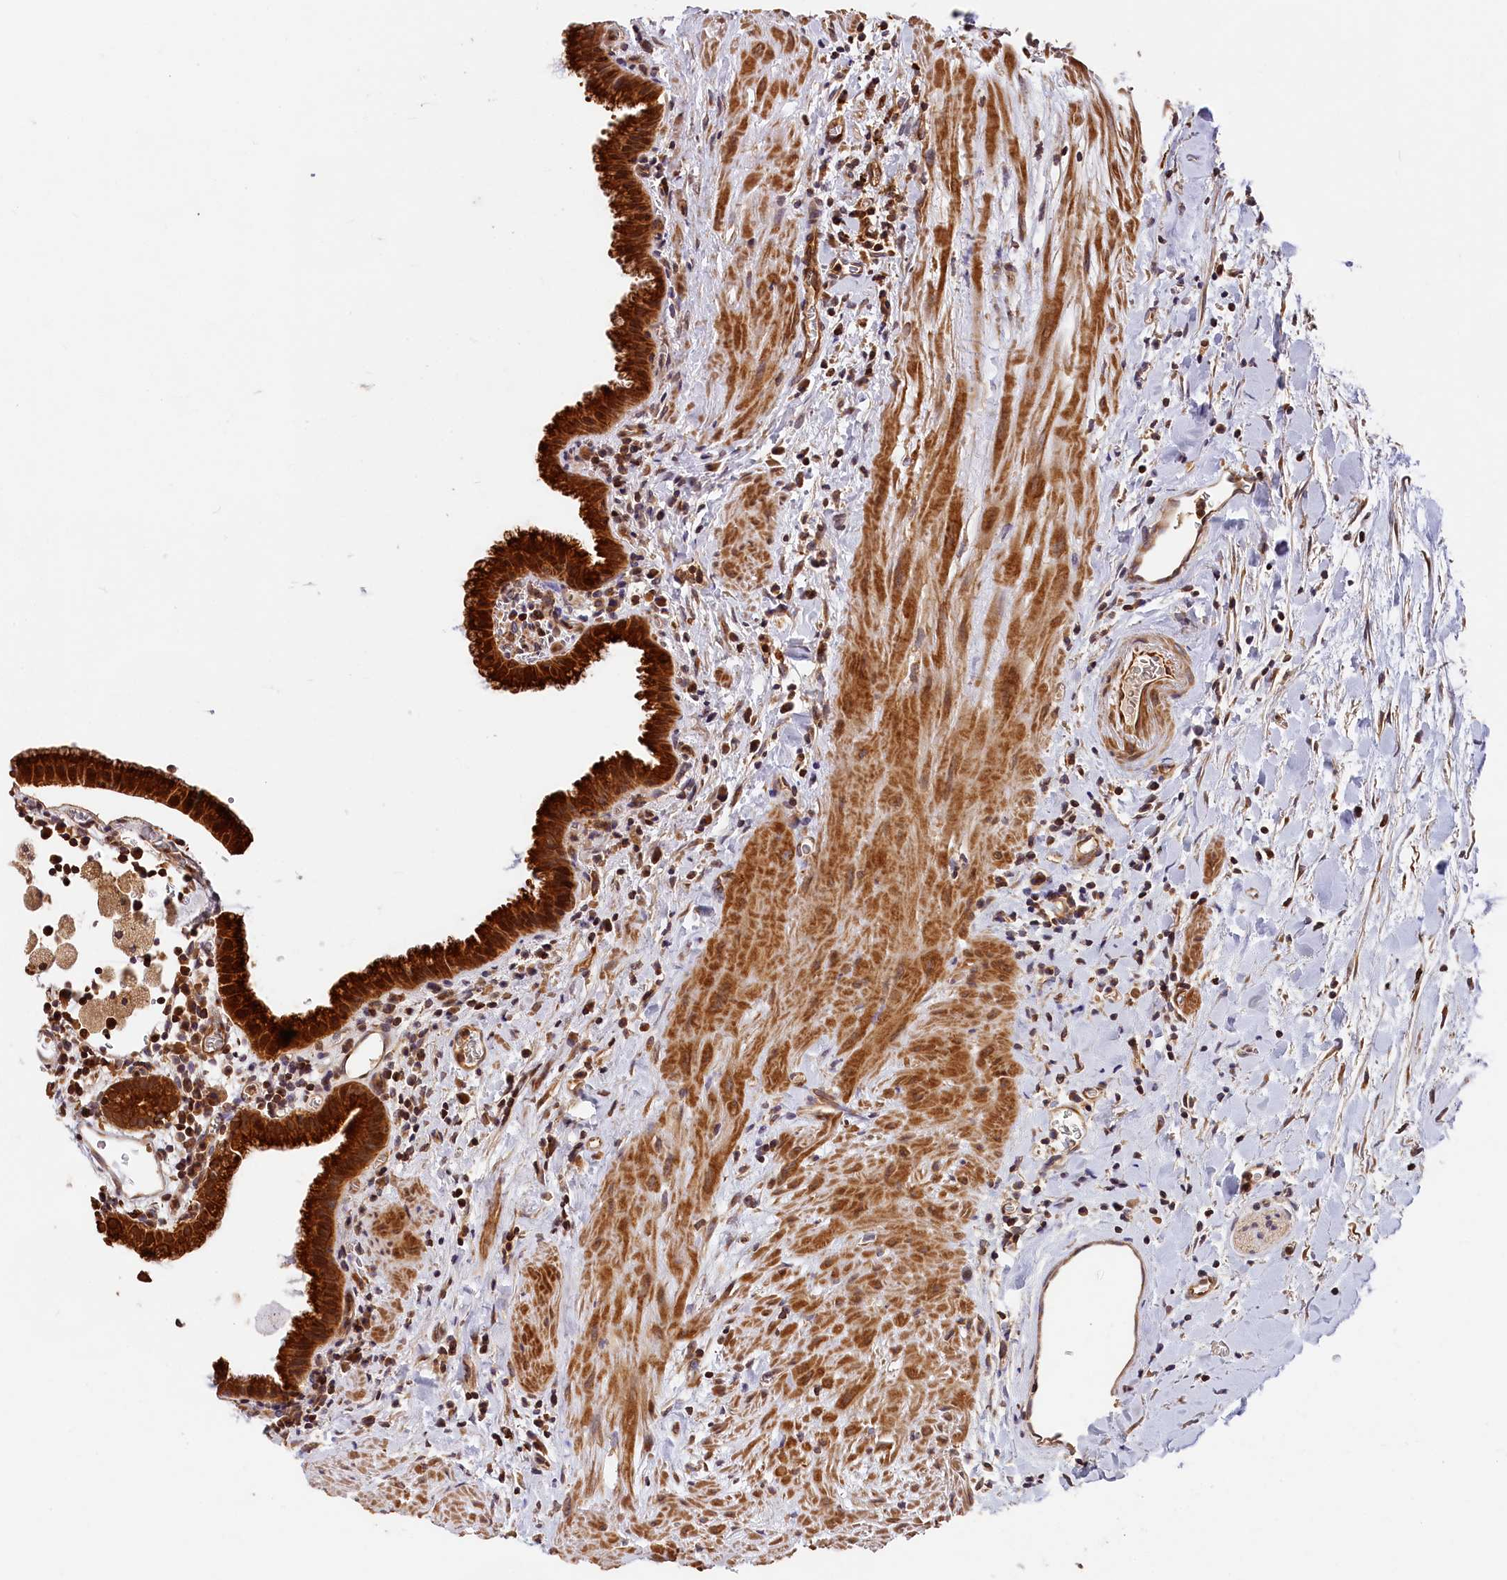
{"staining": {"intensity": "strong", "quantity": ">75%", "location": "cytoplasmic/membranous"}, "tissue": "gallbladder", "cell_type": "Glandular cells", "image_type": "normal", "snomed": [{"axis": "morphology", "description": "Normal tissue, NOS"}, {"axis": "topography", "description": "Gallbladder"}], "caption": "Strong cytoplasmic/membranous staining for a protein is present in approximately >75% of glandular cells of unremarkable gallbladder using IHC.", "gene": "HMOX2", "patient": {"sex": "male", "age": 78}}